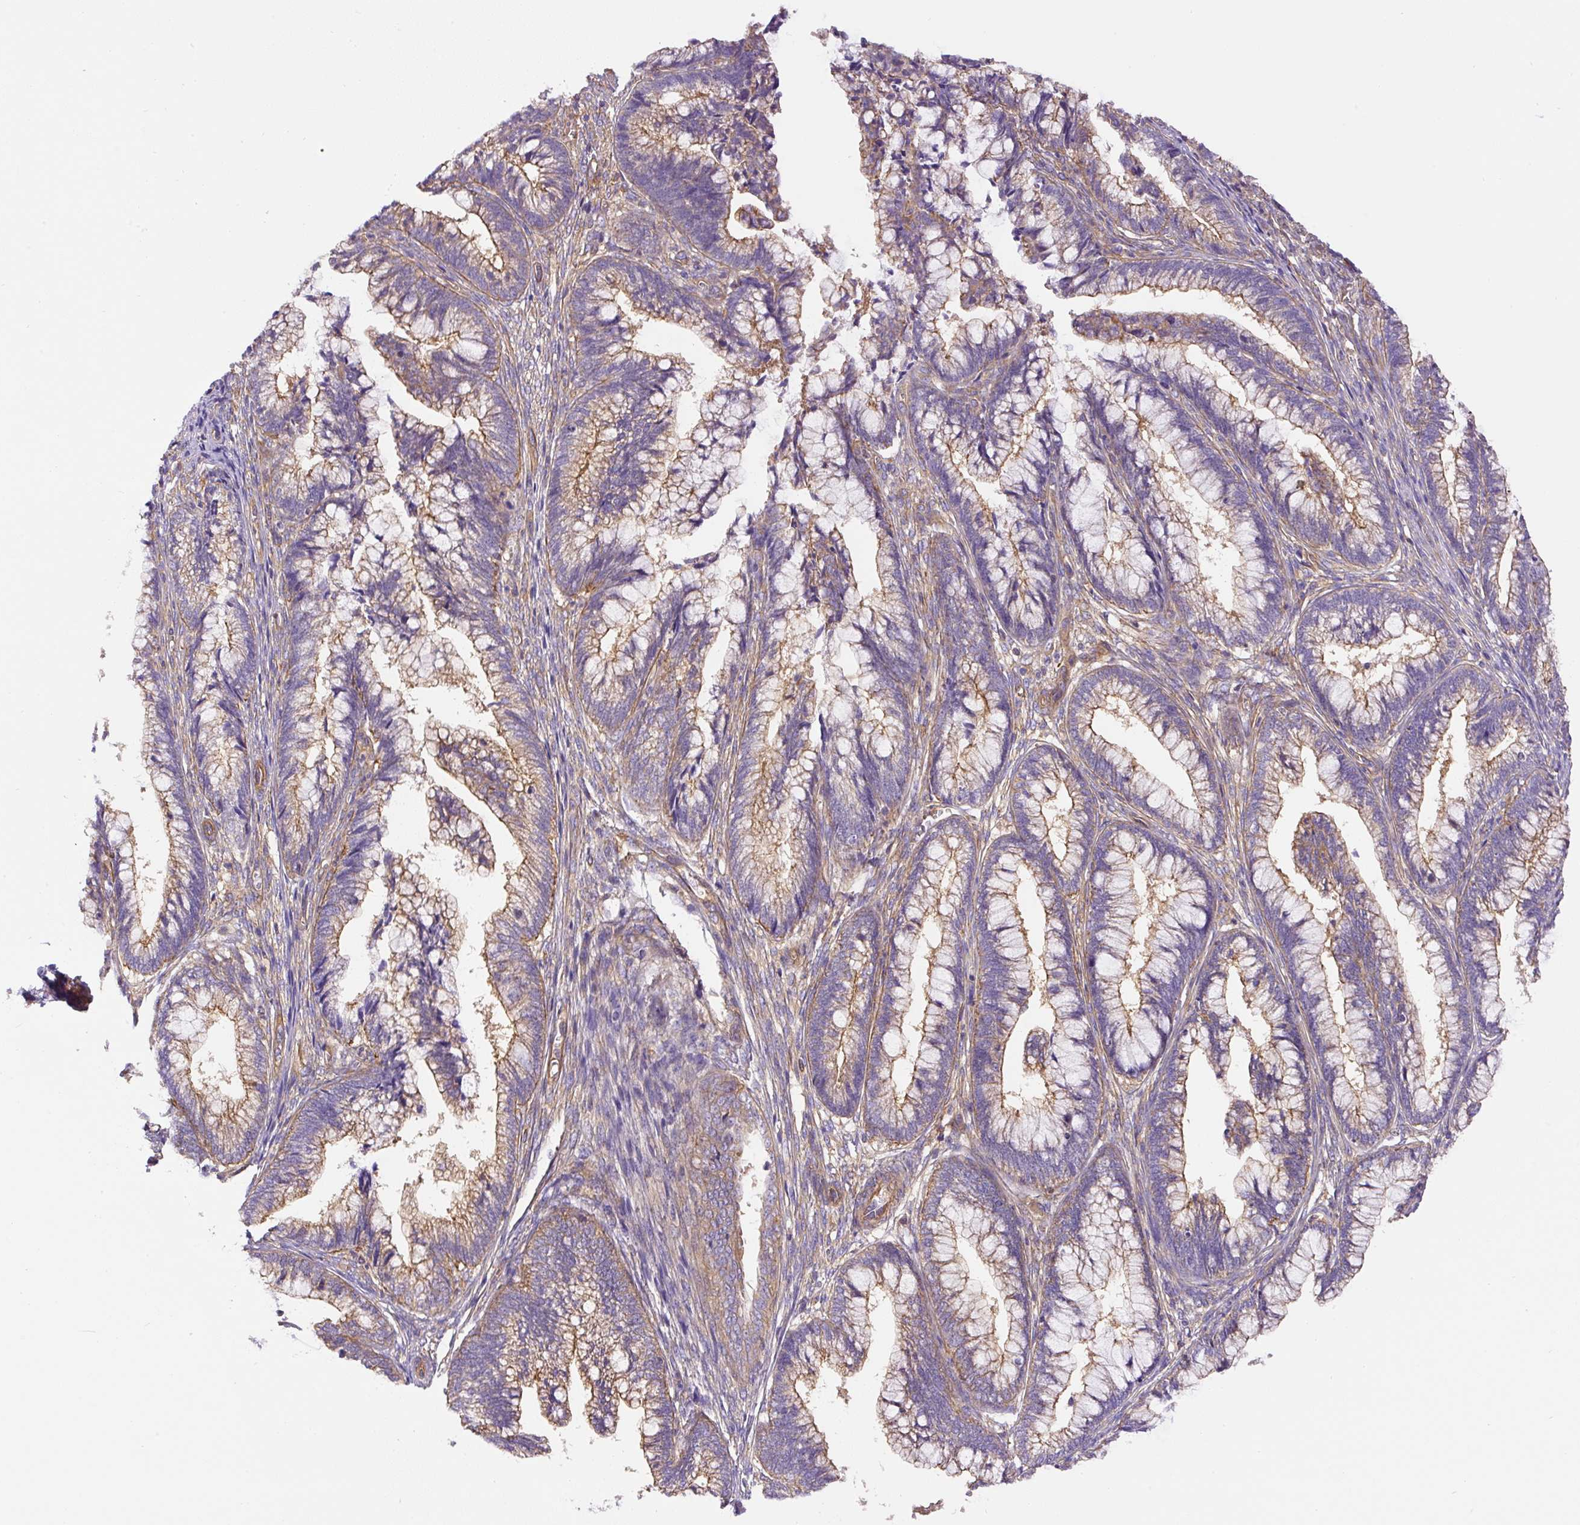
{"staining": {"intensity": "weak", "quantity": "25%-75%", "location": "cytoplasmic/membranous"}, "tissue": "cervical cancer", "cell_type": "Tumor cells", "image_type": "cancer", "snomed": [{"axis": "morphology", "description": "Adenocarcinoma, NOS"}, {"axis": "topography", "description": "Cervix"}], "caption": "An image of human adenocarcinoma (cervical) stained for a protein reveals weak cytoplasmic/membranous brown staining in tumor cells. (IHC, brightfield microscopy, high magnification).", "gene": "DCTN1", "patient": {"sex": "female", "age": 44}}